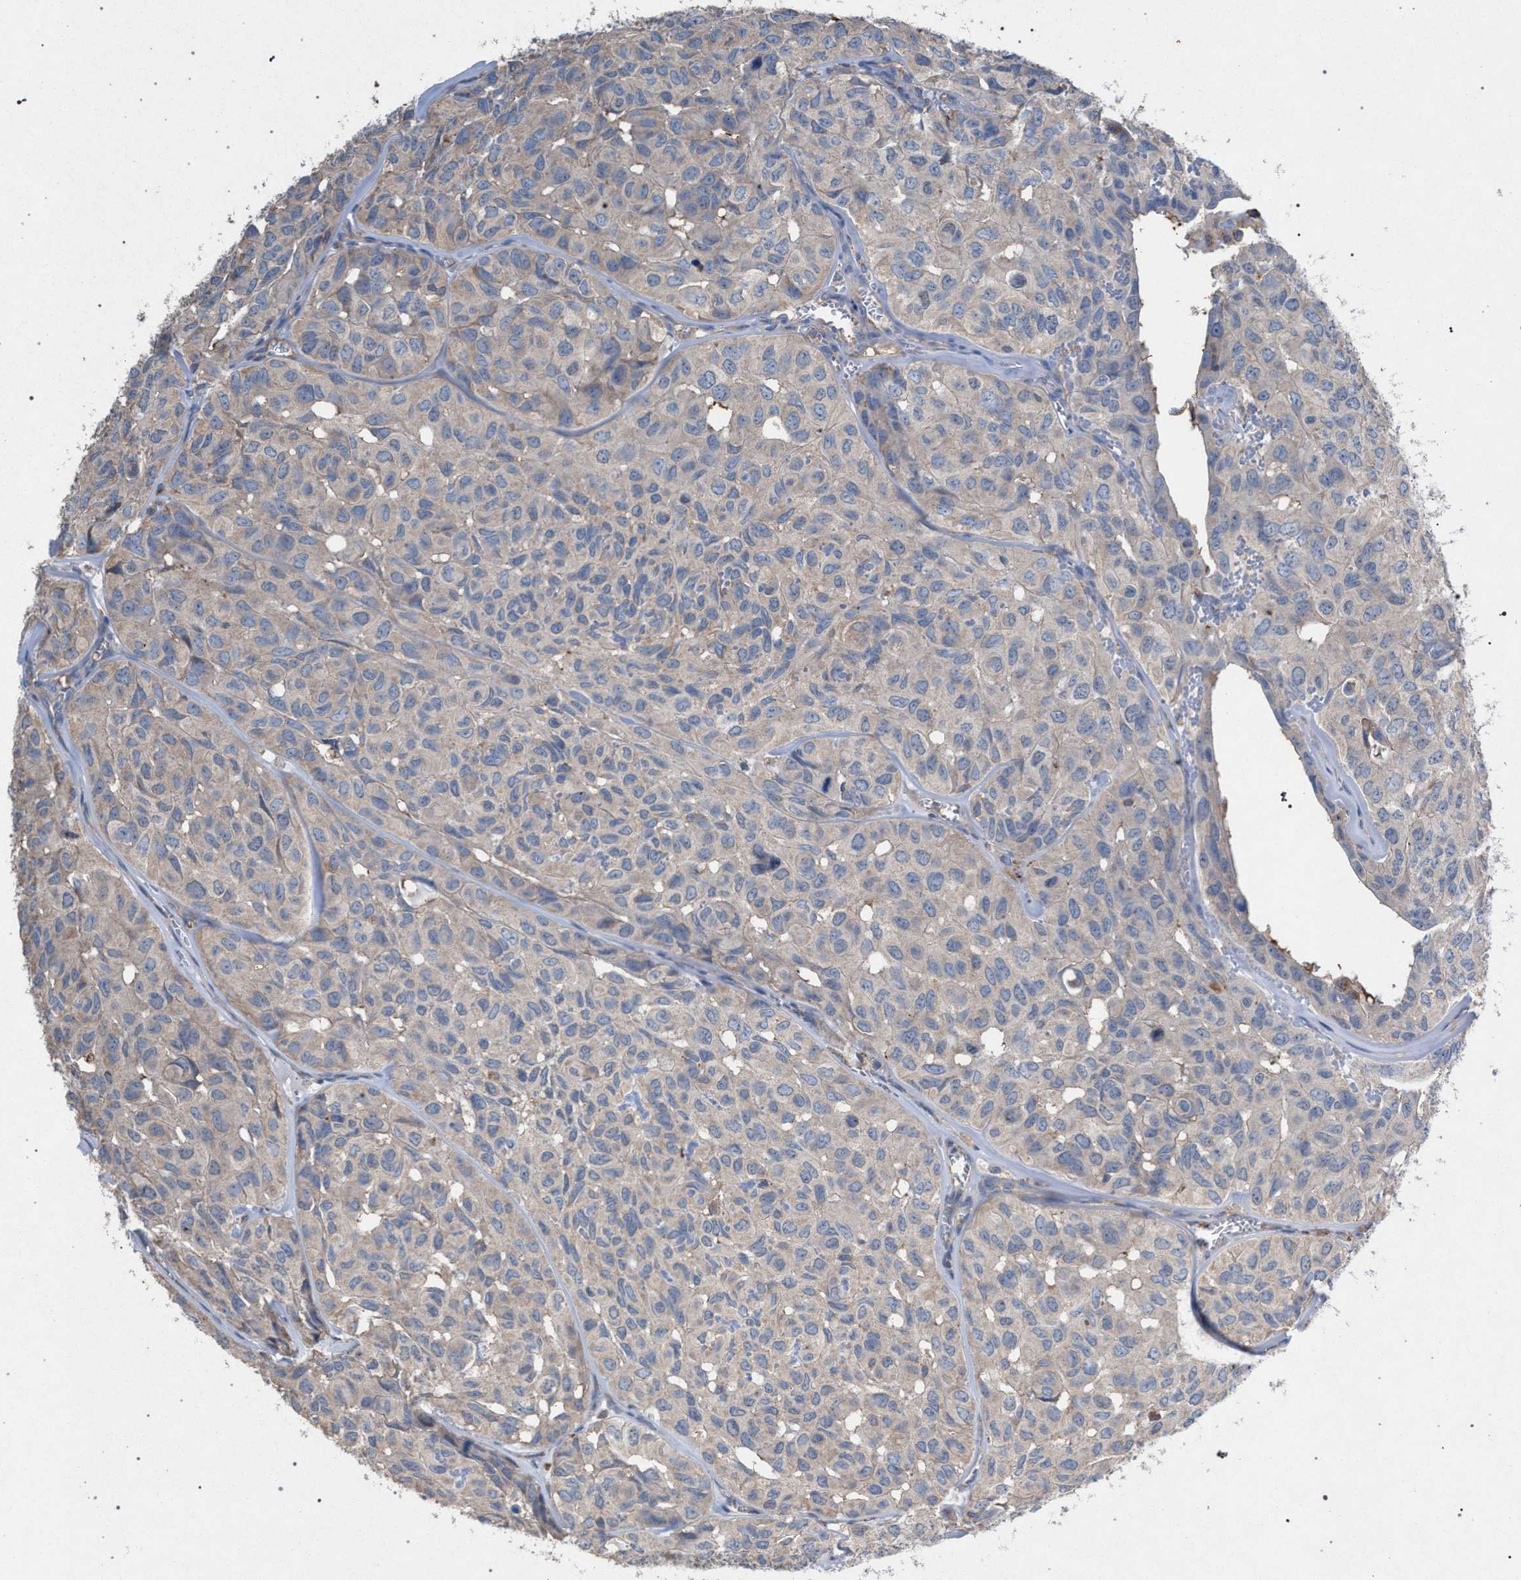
{"staining": {"intensity": "negative", "quantity": "none", "location": "none"}, "tissue": "head and neck cancer", "cell_type": "Tumor cells", "image_type": "cancer", "snomed": [{"axis": "morphology", "description": "Adenocarcinoma, NOS"}, {"axis": "topography", "description": "Salivary gland, NOS"}, {"axis": "topography", "description": "Head-Neck"}], "caption": "This is an IHC image of adenocarcinoma (head and neck). There is no expression in tumor cells.", "gene": "VPS13A", "patient": {"sex": "female", "age": 76}}